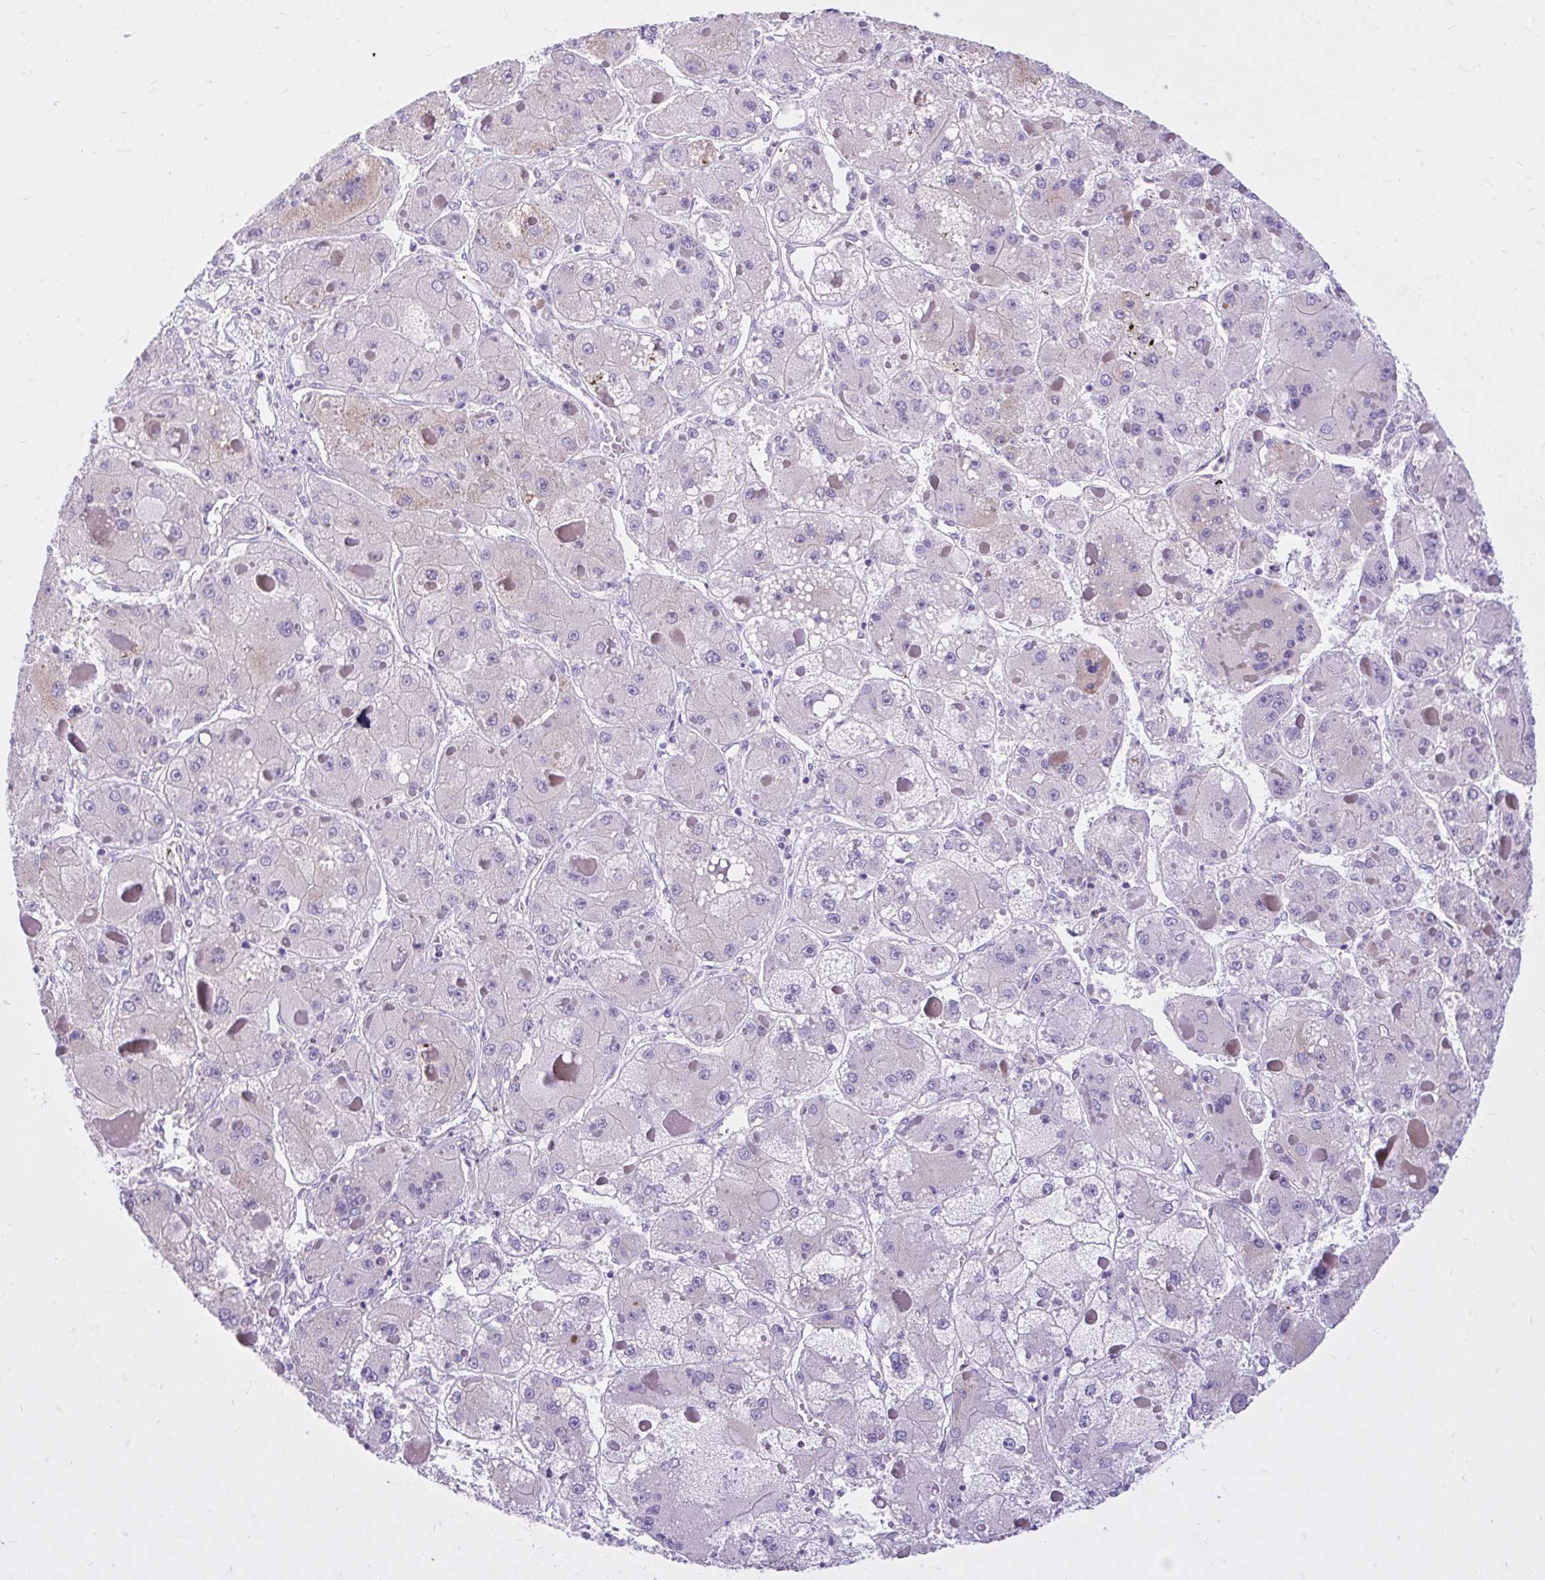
{"staining": {"intensity": "weak", "quantity": "<25%", "location": "cytoplasmic/membranous"}, "tissue": "liver cancer", "cell_type": "Tumor cells", "image_type": "cancer", "snomed": [{"axis": "morphology", "description": "Carcinoma, Hepatocellular, NOS"}, {"axis": "topography", "description": "Liver"}], "caption": "Tumor cells show no significant expression in hepatocellular carcinoma (liver).", "gene": "ADAMTSL1", "patient": {"sex": "female", "age": 73}}